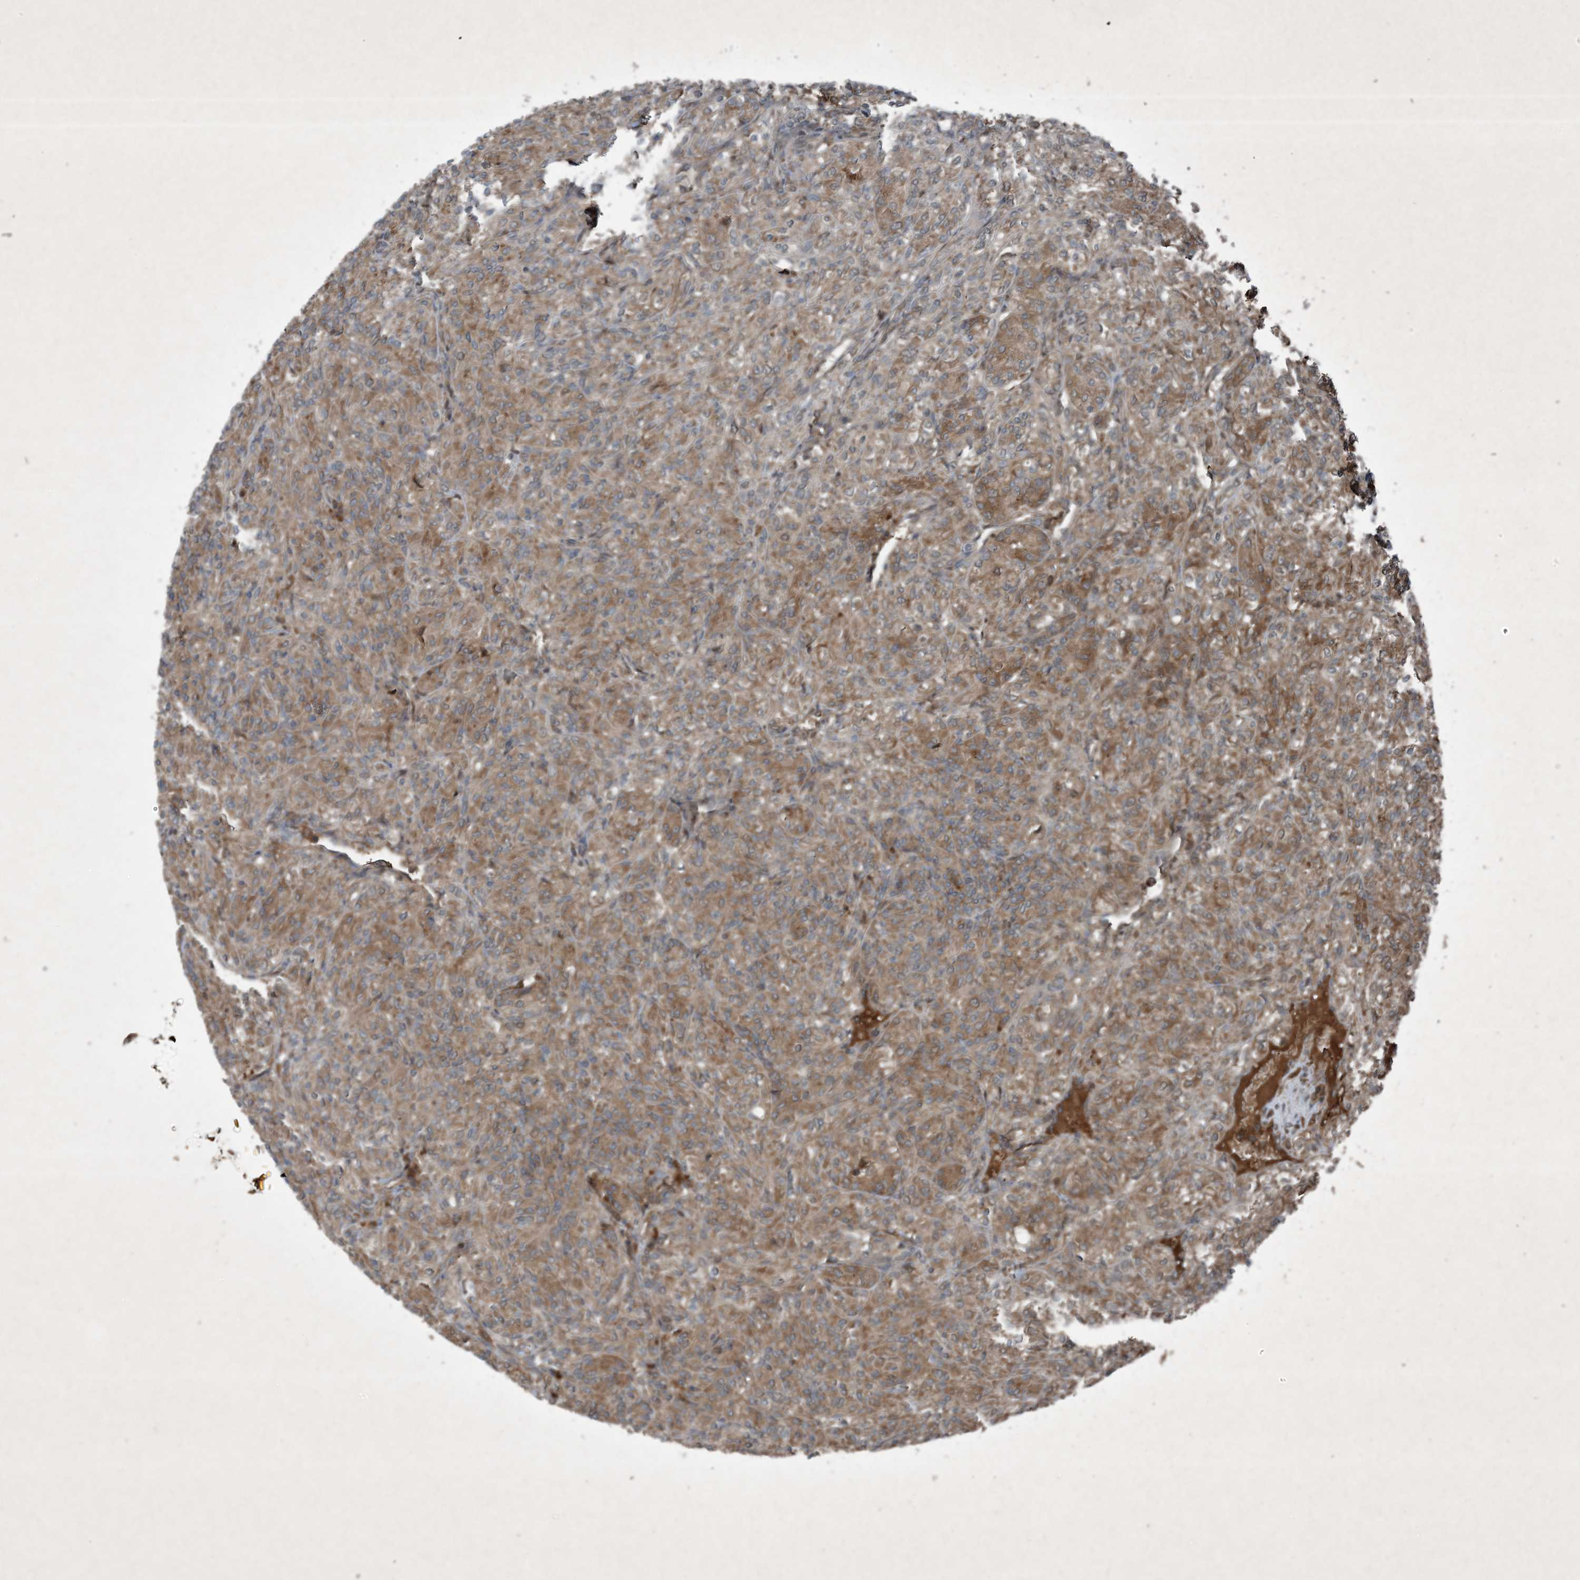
{"staining": {"intensity": "moderate", "quantity": ">75%", "location": "cytoplasmic/membranous"}, "tissue": "renal cancer", "cell_type": "Tumor cells", "image_type": "cancer", "snomed": [{"axis": "morphology", "description": "Adenocarcinoma, NOS"}, {"axis": "topography", "description": "Kidney"}], "caption": "IHC image of human renal cancer (adenocarcinoma) stained for a protein (brown), which shows medium levels of moderate cytoplasmic/membranous expression in approximately >75% of tumor cells.", "gene": "GNG5", "patient": {"sex": "male", "age": 77}}